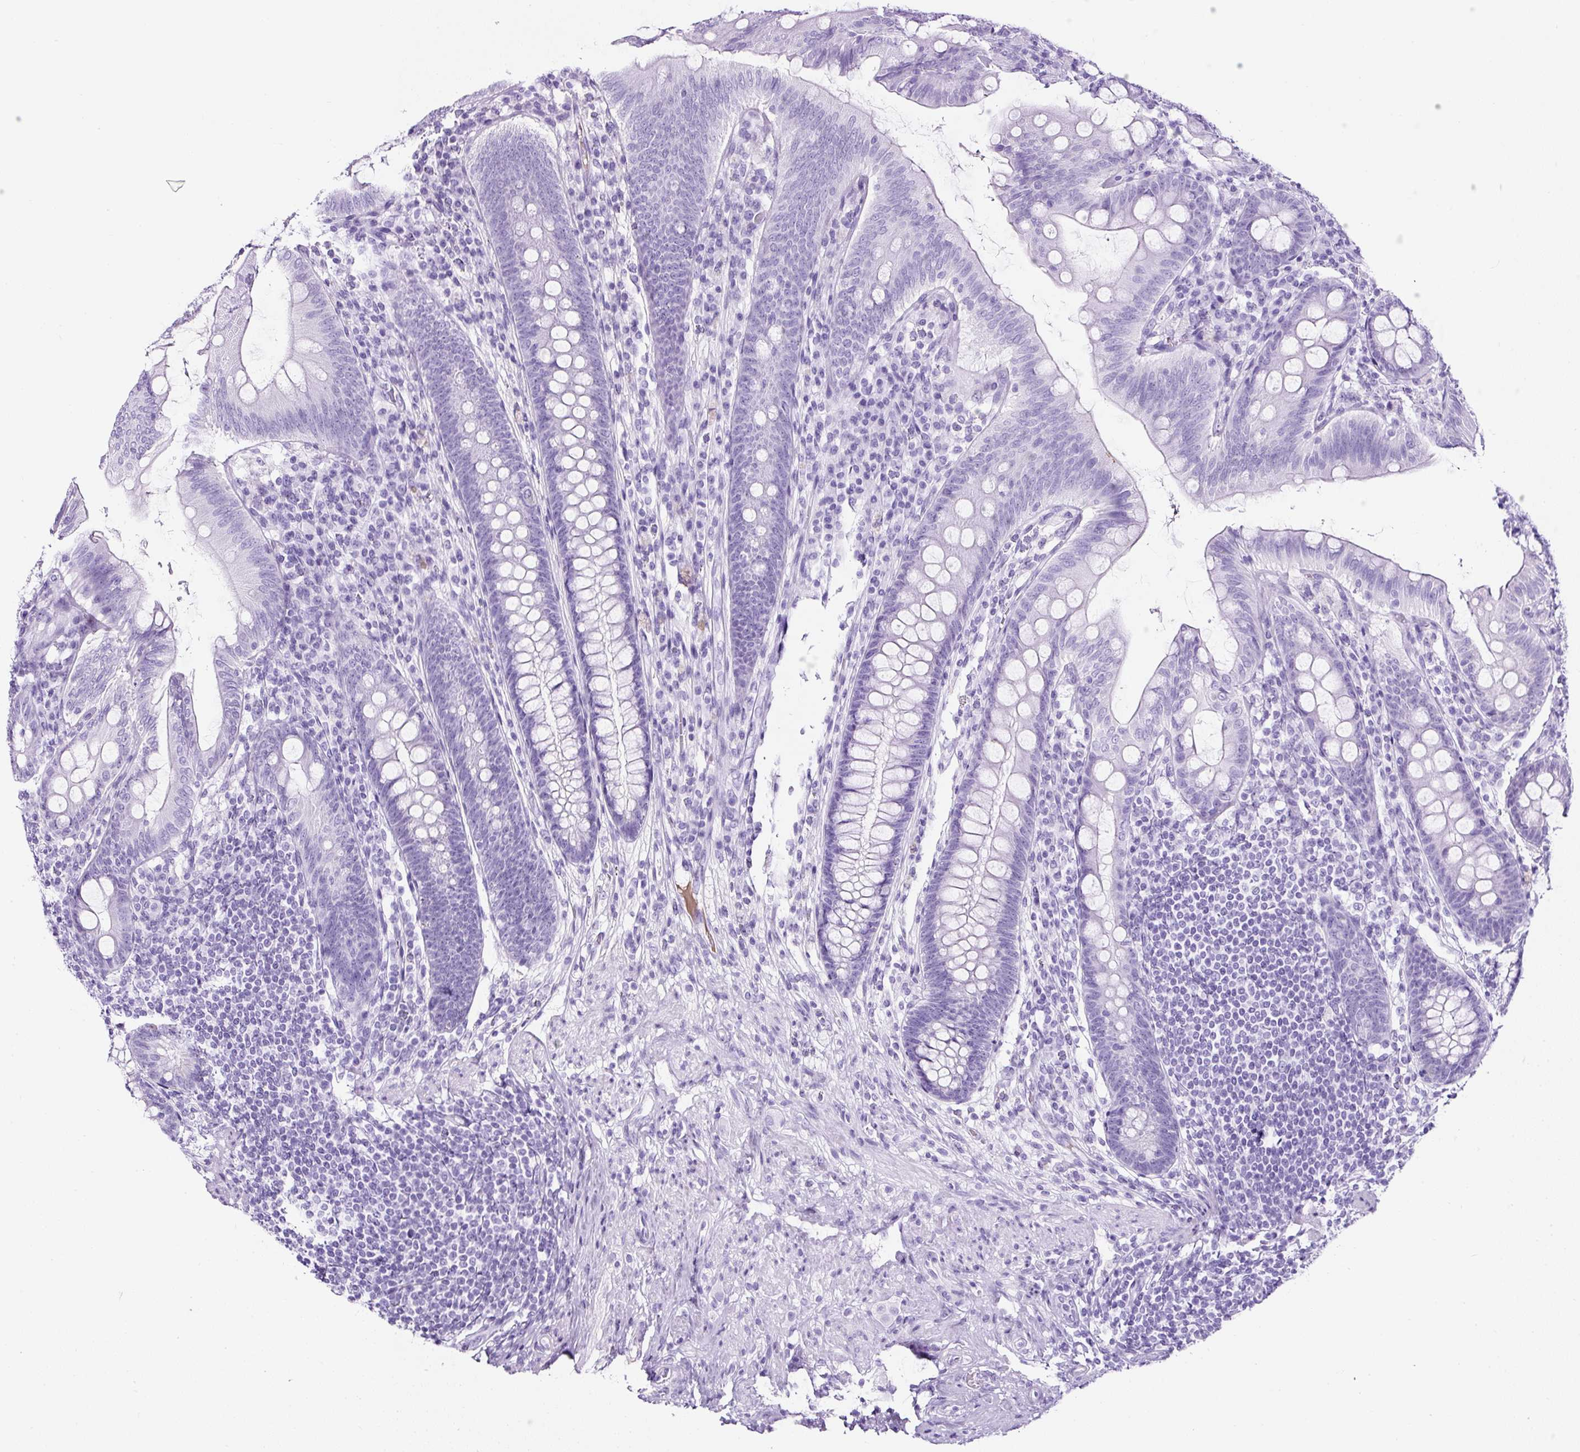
{"staining": {"intensity": "negative", "quantity": "none", "location": "none"}, "tissue": "appendix", "cell_type": "Glandular cells", "image_type": "normal", "snomed": [{"axis": "morphology", "description": "Normal tissue, NOS"}, {"axis": "topography", "description": "Appendix"}], "caption": "The immunohistochemistry photomicrograph has no significant positivity in glandular cells of appendix. (IHC, brightfield microscopy, high magnification).", "gene": "TMEM200B", "patient": {"sex": "male", "age": 71}}